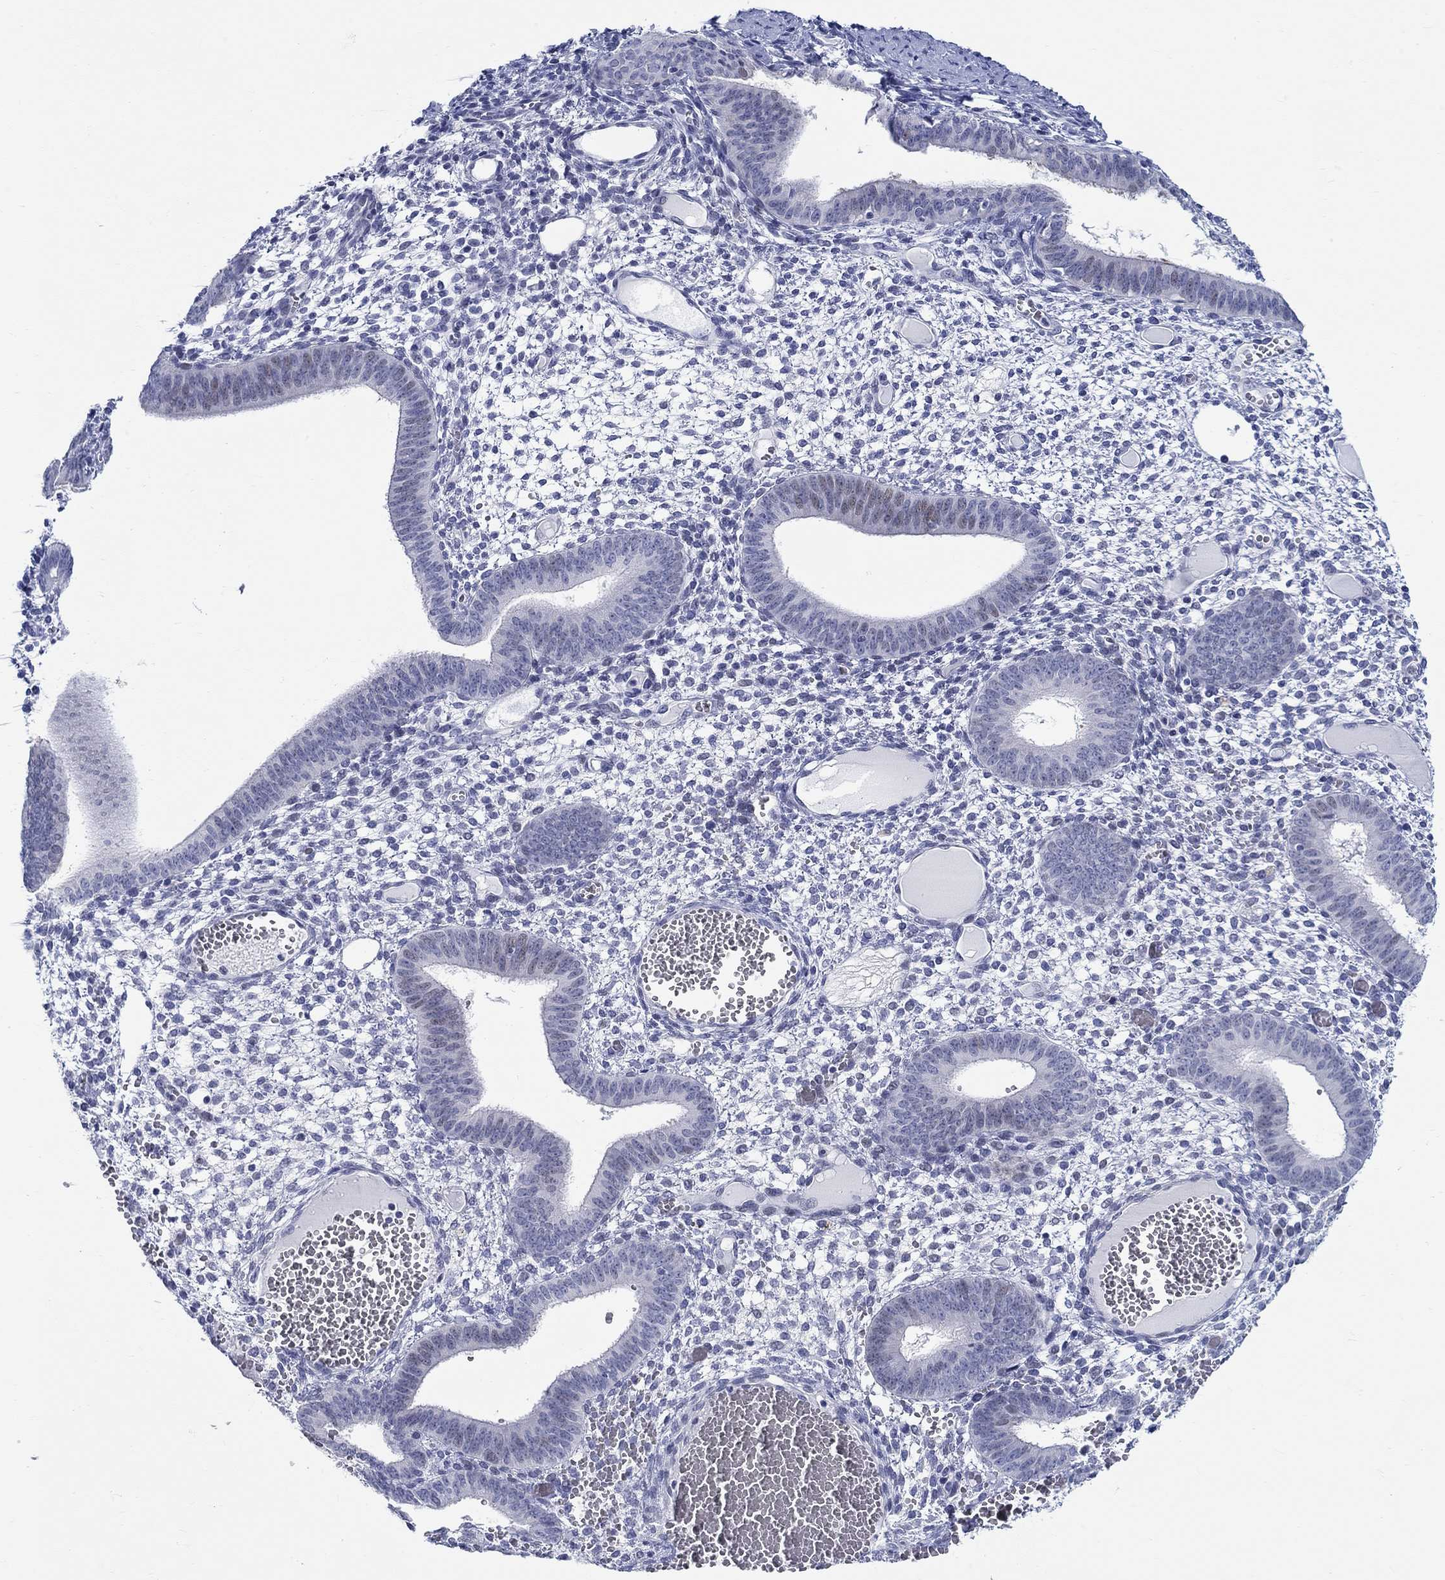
{"staining": {"intensity": "negative", "quantity": "none", "location": "none"}, "tissue": "endometrium", "cell_type": "Cells in endometrial stroma", "image_type": "normal", "snomed": [{"axis": "morphology", "description": "Normal tissue, NOS"}, {"axis": "topography", "description": "Endometrium"}], "caption": "Immunohistochemistry micrograph of normal human endometrium stained for a protein (brown), which reveals no positivity in cells in endometrial stroma. (DAB (3,3'-diaminobenzidine) immunohistochemistry (IHC) with hematoxylin counter stain).", "gene": "CRYGS", "patient": {"sex": "female", "age": 42}}